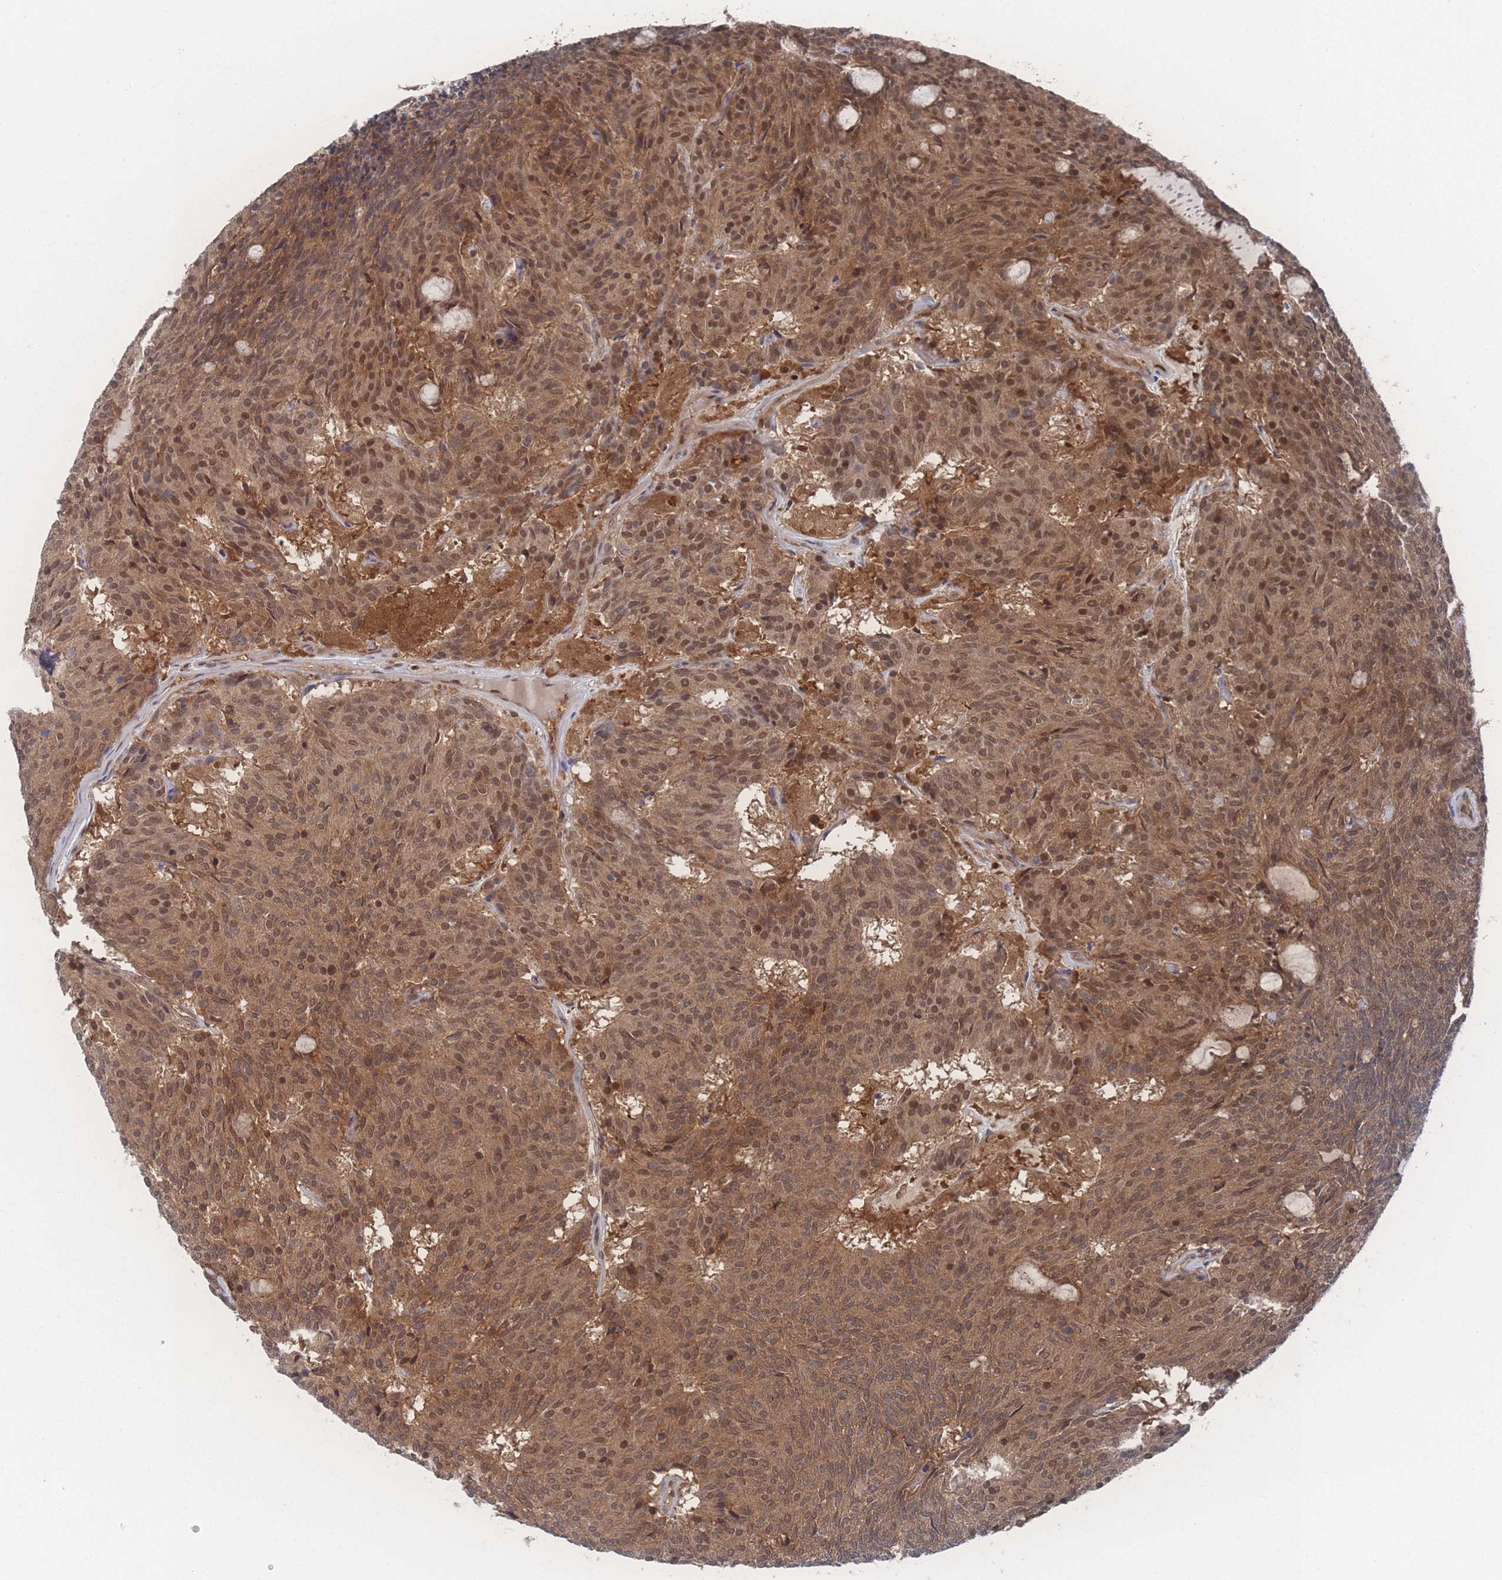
{"staining": {"intensity": "moderate", "quantity": ">75%", "location": "cytoplasmic/membranous,nuclear"}, "tissue": "carcinoid", "cell_type": "Tumor cells", "image_type": "cancer", "snomed": [{"axis": "morphology", "description": "Carcinoid, malignant, NOS"}, {"axis": "topography", "description": "Pancreas"}], "caption": "IHC micrograph of neoplastic tissue: carcinoid stained using immunohistochemistry demonstrates medium levels of moderate protein expression localized specifically in the cytoplasmic/membranous and nuclear of tumor cells, appearing as a cytoplasmic/membranous and nuclear brown color.", "gene": "PSMA1", "patient": {"sex": "female", "age": 54}}